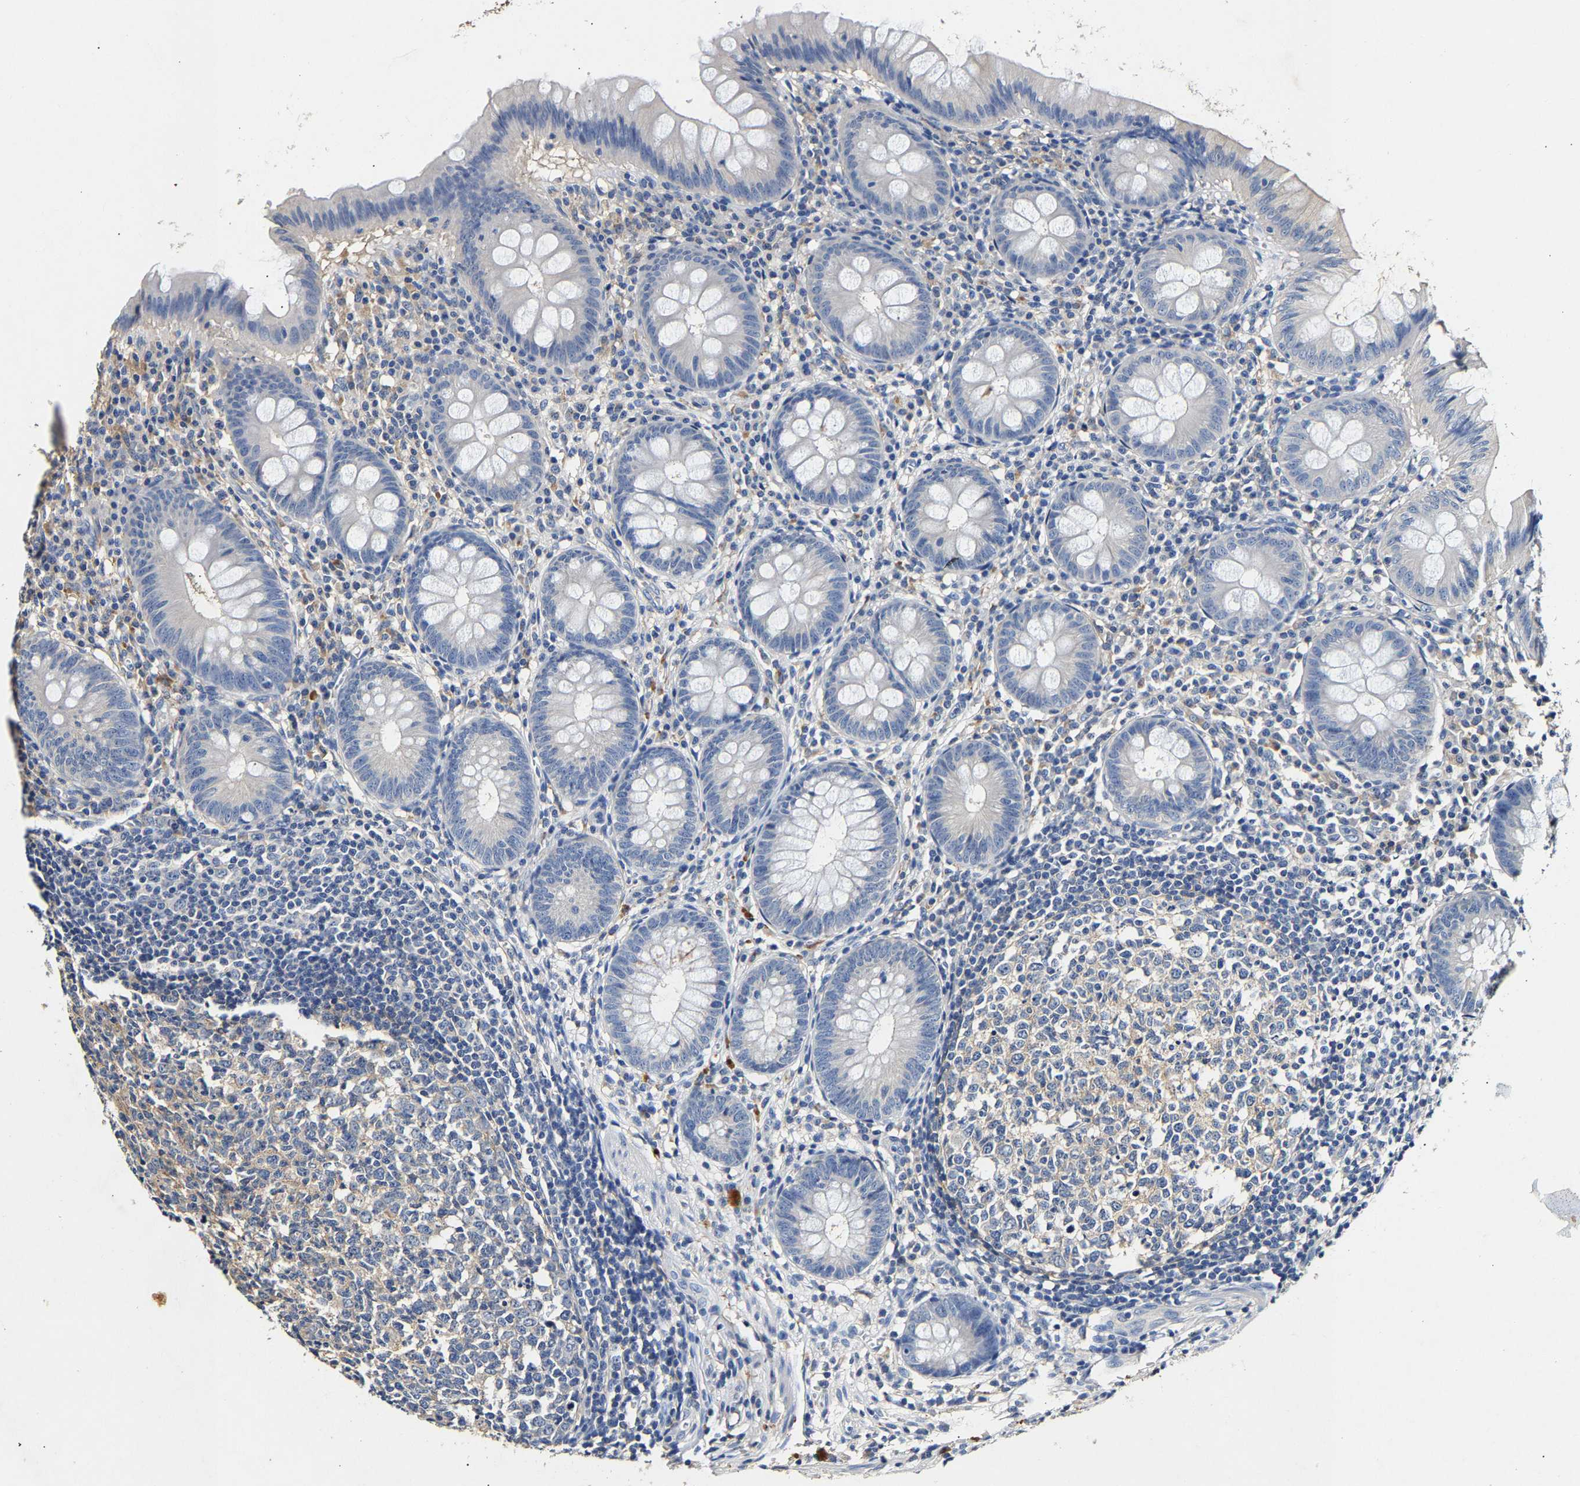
{"staining": {"intensity": "negative", "quantity": "none", "location": "none"}, "tissue": "appendix", "cell_type": "Glandular cells", "image_type": "normal", "snomed": [{"axis": "morphology", "description": "Normal tissue, NOS"}, {"axis": "topography", "description": "Appendix"}], "caption": "Glandular cells show no significant staining in normal appendix. Nuclei are stained in blue.", "gene": "SLCO2B1", "patient": {"sex": "male", "age": 56}}